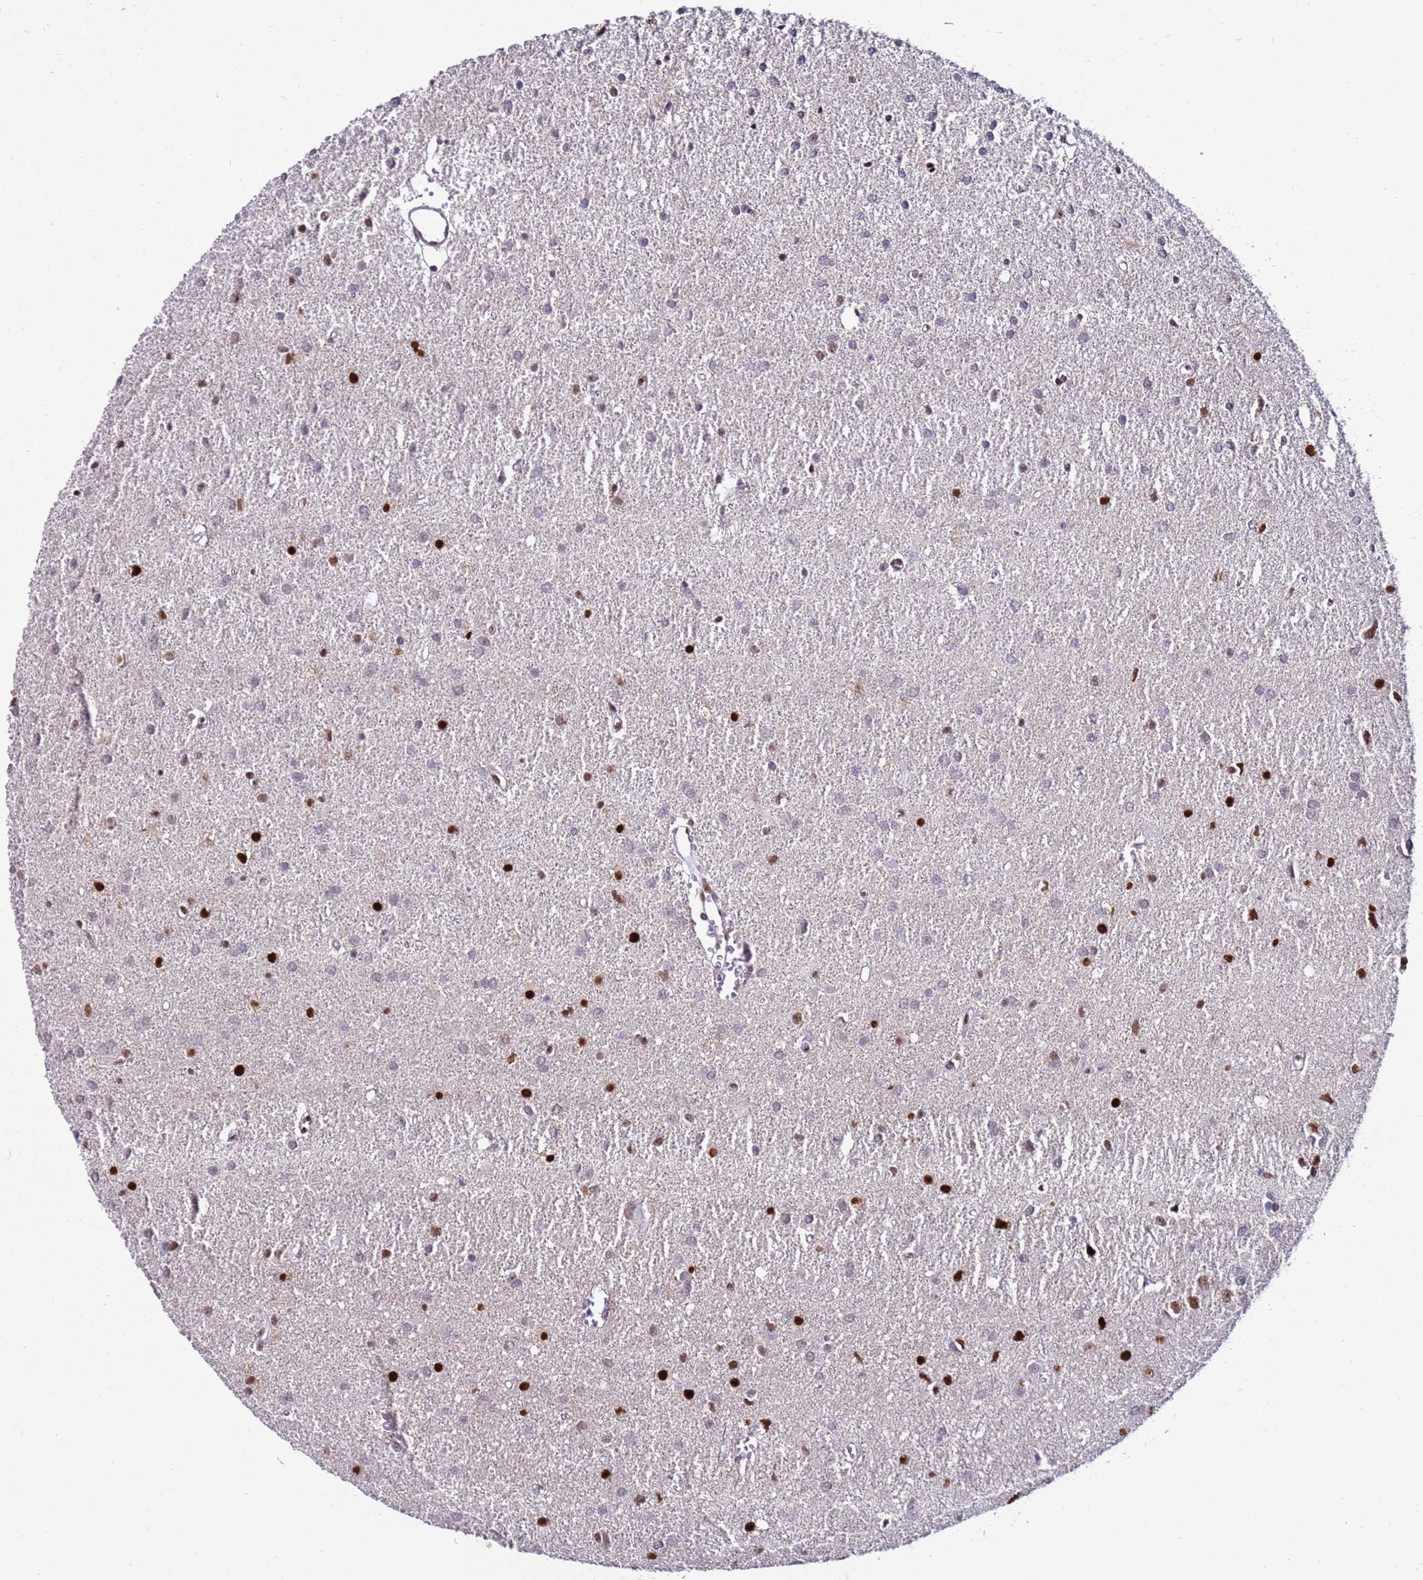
{"staining": {"intensity": "strong", "quantity": "<25%", "location": "nuclear"}, "tissue": "glioma", "cell_type": "Tumor cells", "image_type": "cancer", "snomed": [{"axis": "morphology", "description": "Glioma, malignant, High grade"}, {"axis": "topography", "description": "Brain"}], "caption": "Glioma stained with DAB immunohistochemistry shows medium levels of strong nuclear staining in approximately <25% of tumor cells.", "gene": "KPNA4", "patient": {"sex": "female", "age": 50}}